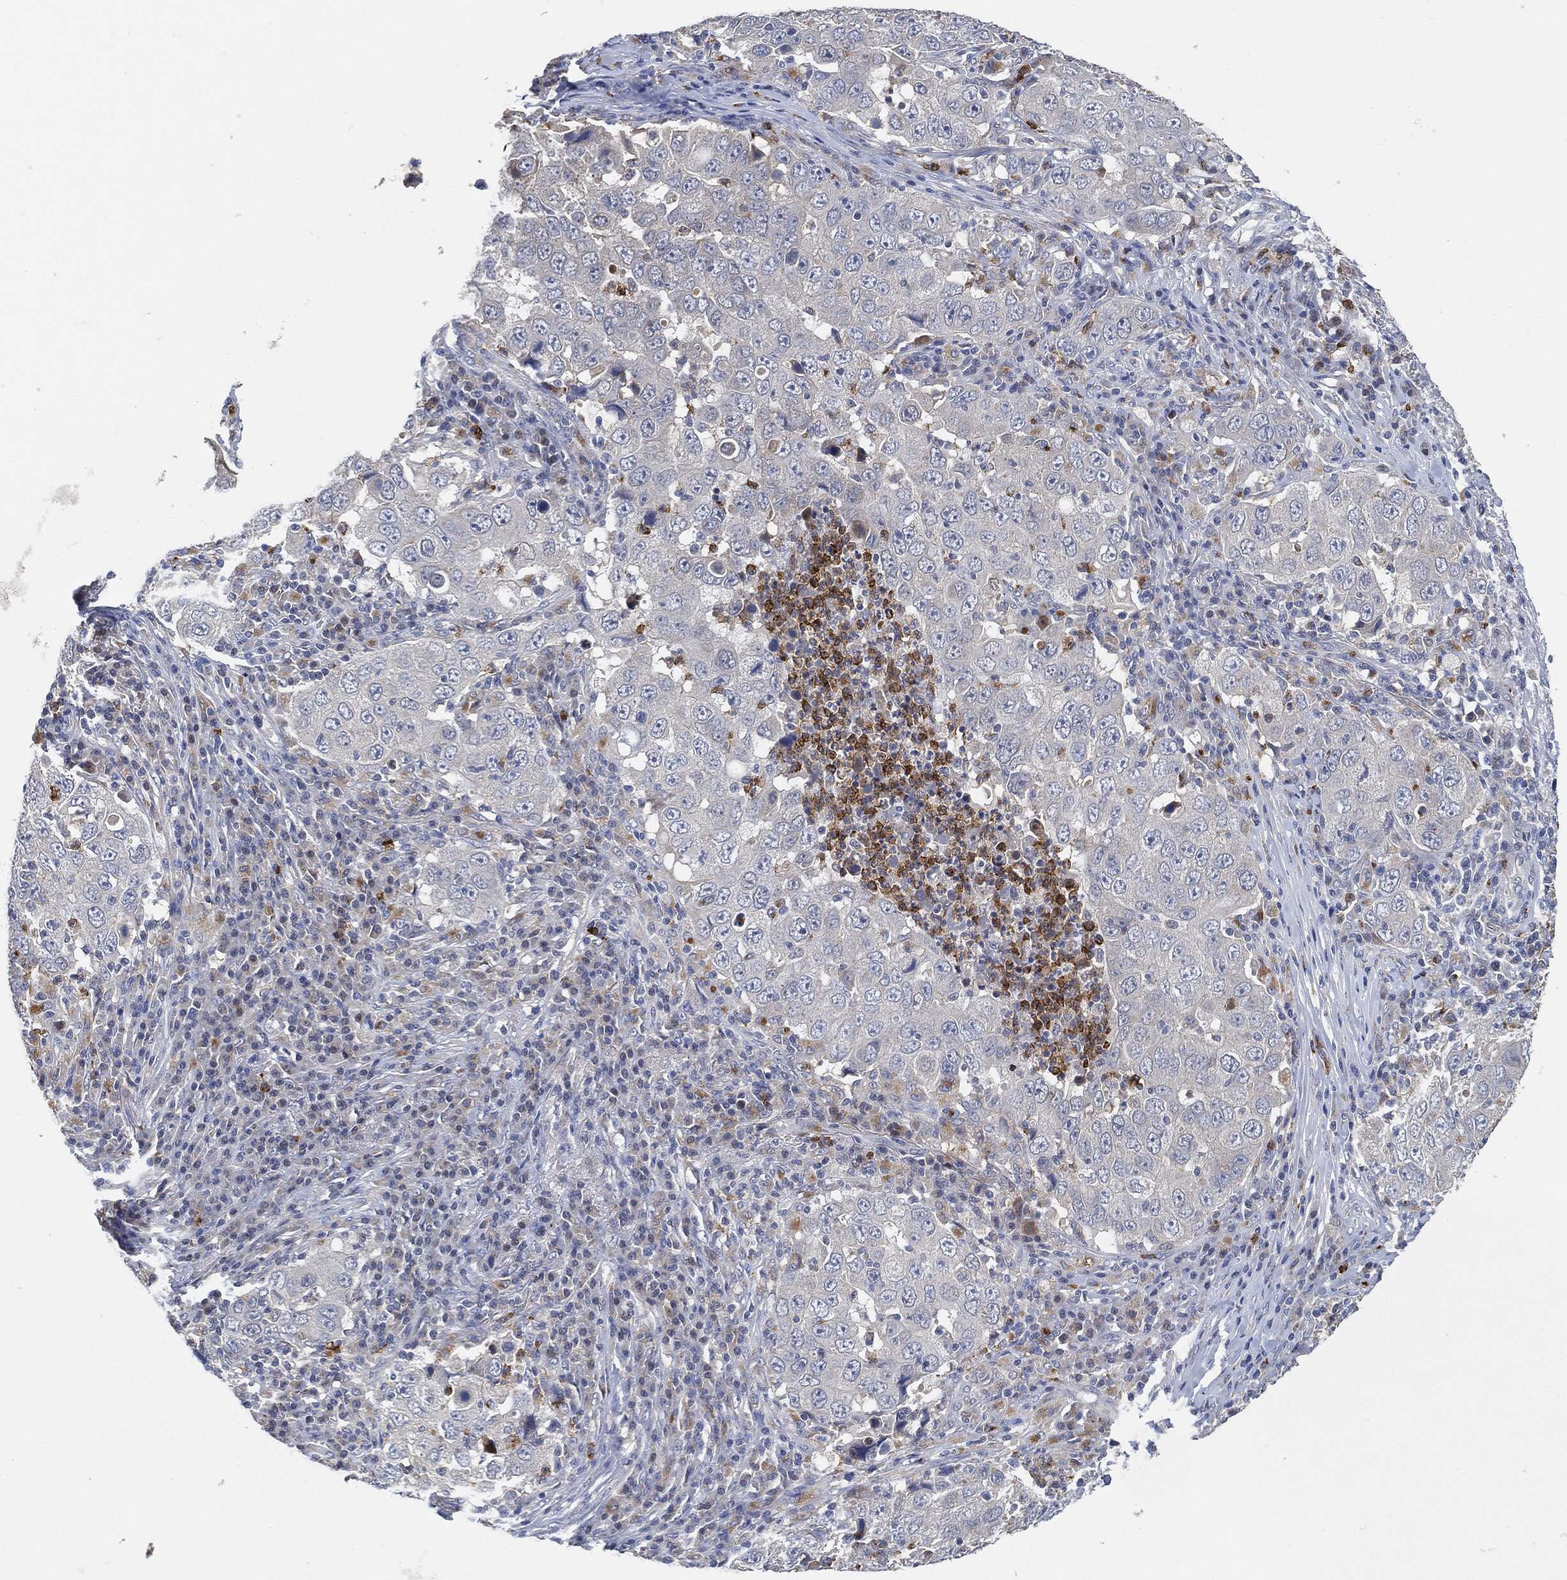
{"staining": {"intensity": "negative", "quantity": "none", "location": "none"}, "tissue": "lung cancer", "cell_type": "Tumor cells", "image_type": "cancer", "snomed": [{"axis": "morphology", "description": "Adenocarcinoma, NOS"}, {"axis": "topography", "description": "Lung"}], "caption": "The micrograph exhibits no significant staining in tumor cells of lung cancer. Brightfield microscopy of immunohistochemistry stained with DAB (3,3'-diaminobenzidine) (brown) and hematoxylin (blue), captured at high magnification.", "gene": "VSIG4", "patient": {"sex": "male", "age": 73}}